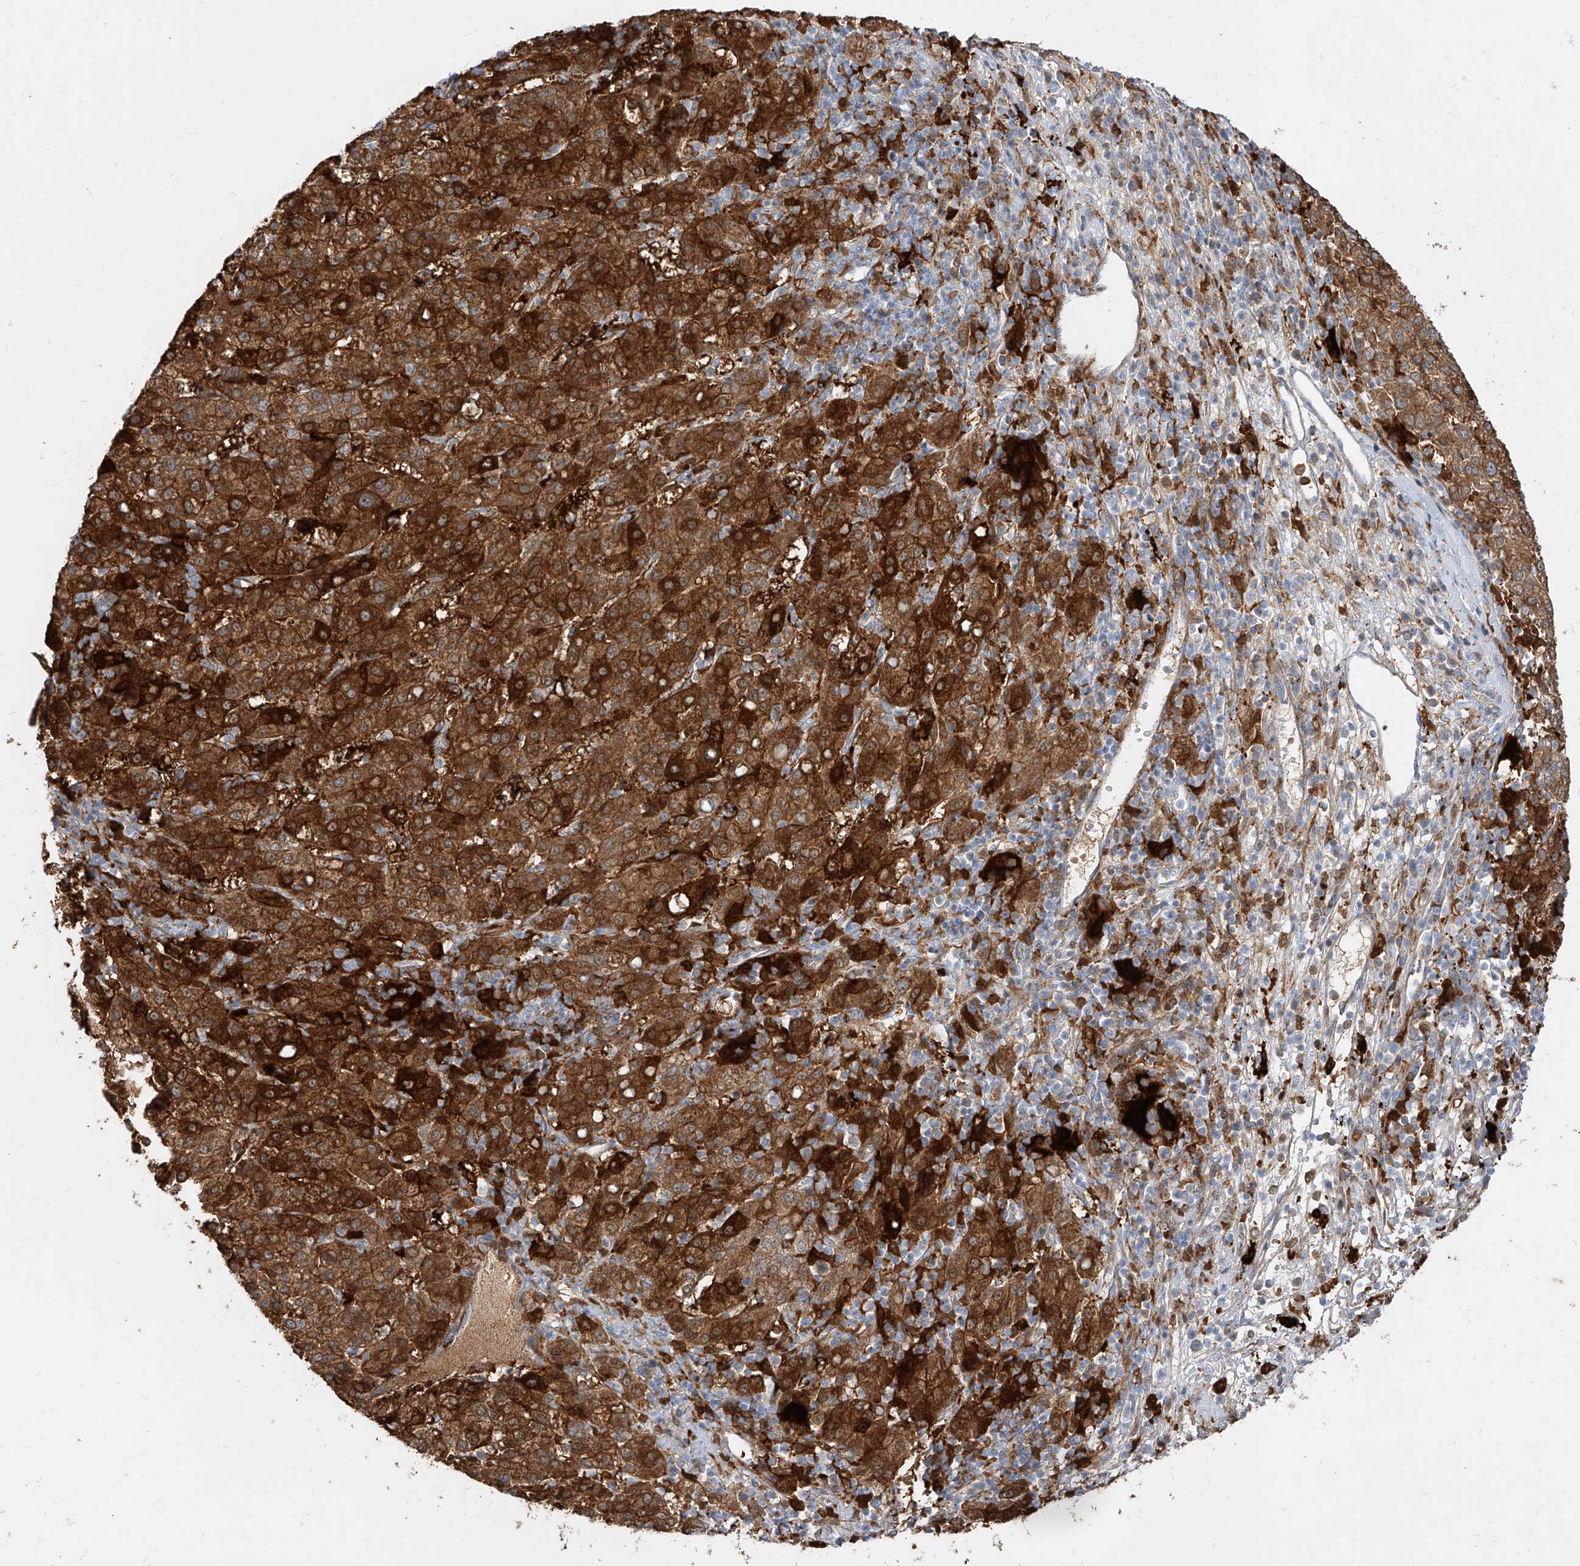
{"staining": {"intensity": "strong", "quantity": ">75%", "location": "cytoplasmic/membranous"}, "tissue": "liver cancer", "cell_type": "Tumor cells", "image_type": "cancer", "snomed": [{"axis": "morphology", "description": "Carcinoma, Hepatocellular, NOS"}, {"axis": "topography", "description": "Liver"}], "caption": "Hepatocellular carcinoma (liver) stained with a brown dye displays strong cytoplasmic/membranous positive positivity in approximately >75% of tumor cells.", "gene": "KYNU", "patient": {"sex": "female", "age": 58}}